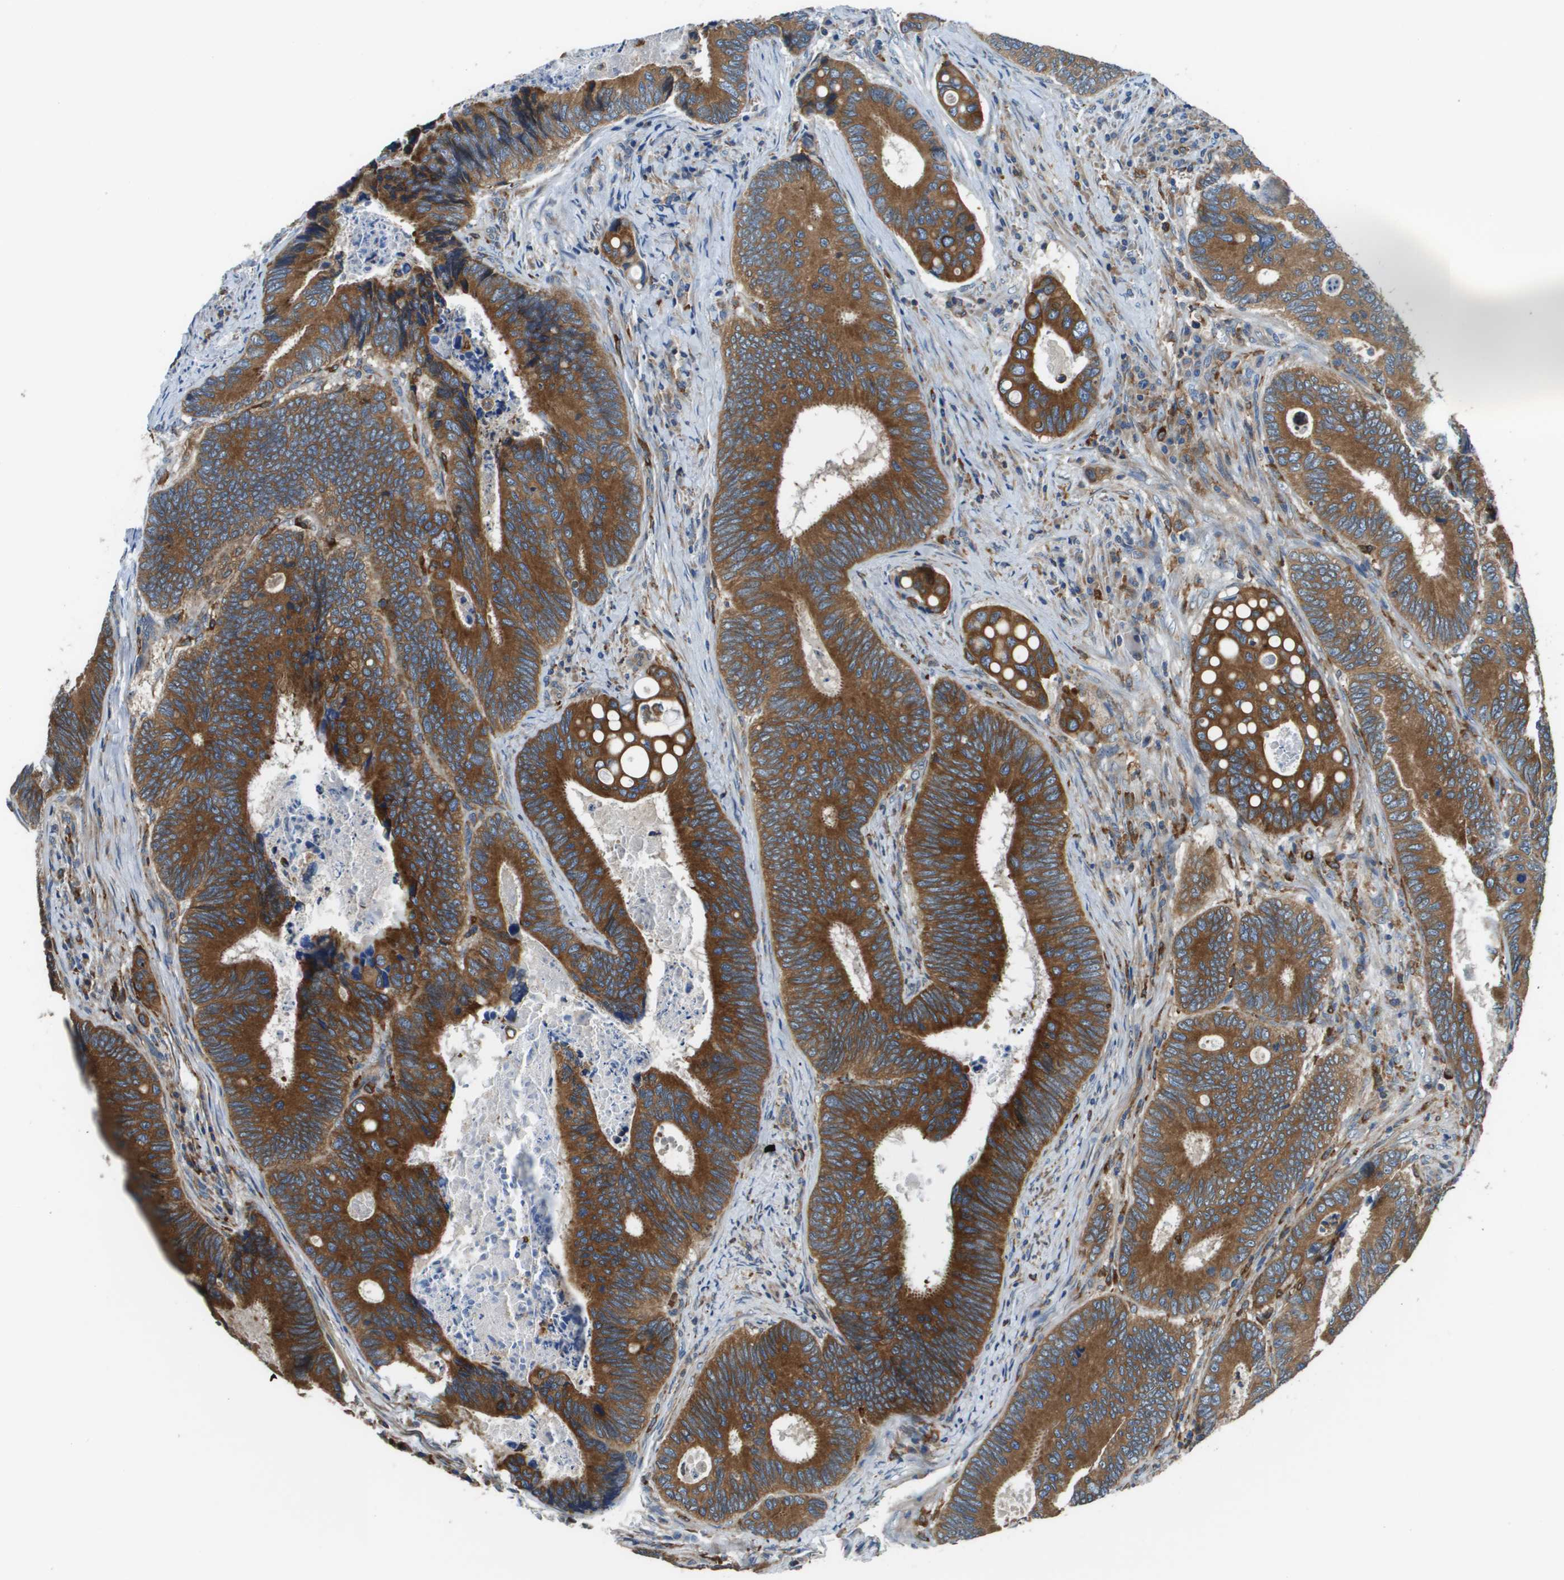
{"staining": {"intensity": "strong", "quantity": ">75%", "location": "cytoplasmic/membranous"}, "tissue": "colorectal cancer", "cell_type": "Tumor cells", "image_type": "cancer", "snomed": [{"axis": "morphology", "description": "Inflammation, NOS"}, {"axis": "morphology", "description": "Adenocarcinoma, NOS"}, {"axis": "topography", "description": "Colon"}], "caption": "Human adenocarcinoma (colorectal) stained with a protein marker shows strong staining in tumor cells.", "gene": "CNPY3", "patient": {"sex": "male", "age": 72}}